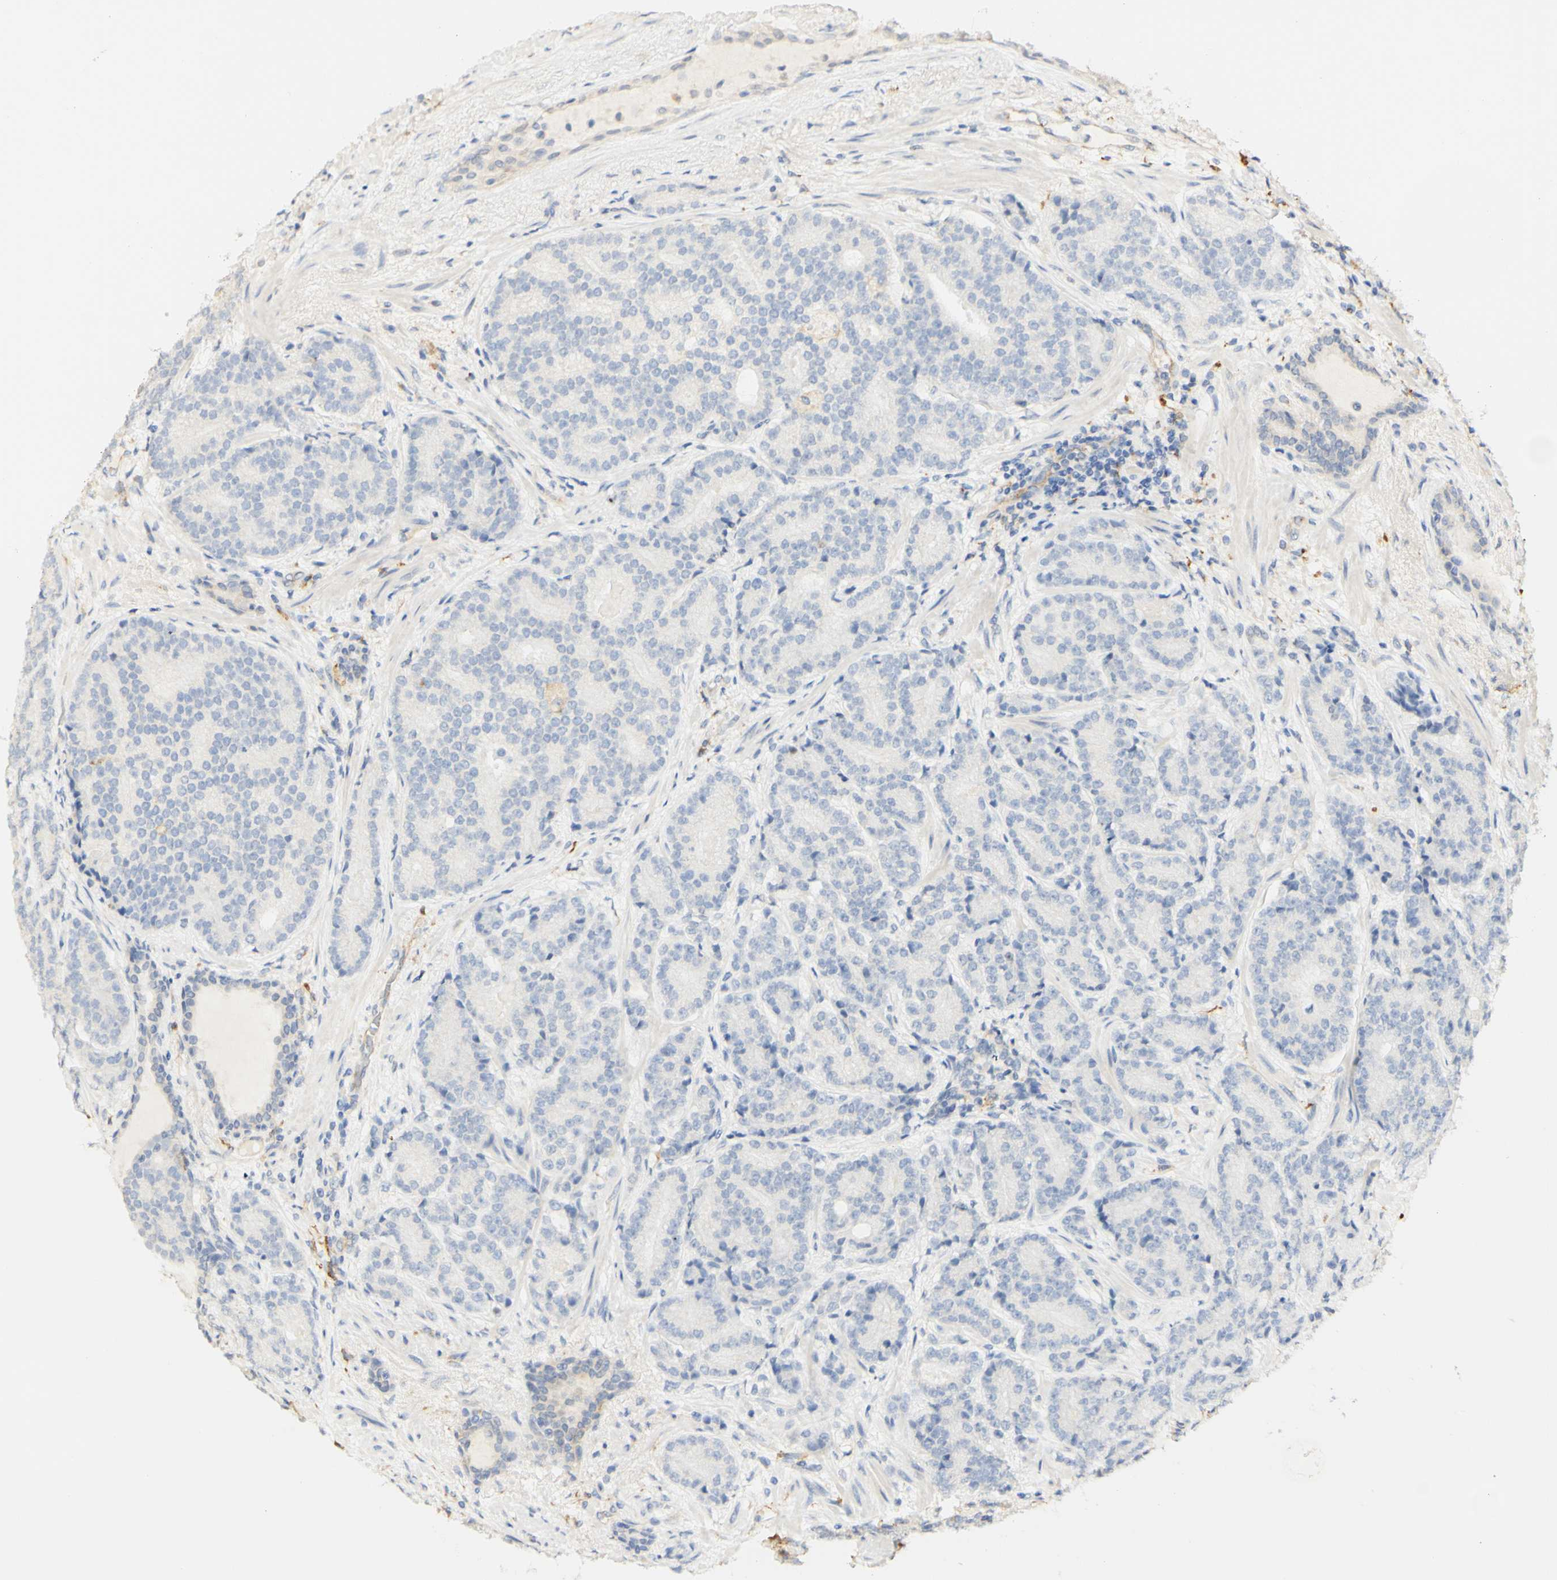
{"staining": {"intensity": "negative", "quantity": "none", "location": "none"}, "tissue": "prostate cancer", "cell_type": "Tumor cells", "image_type": "cancer", "snomed": [{"axis": "morphology", "description": "Adenocarcinoma, High grade"}, {"axis": "topography", "description": "Prostate"}], "caption": "Human high-grade adenocarcinoma (prostate) stained for a protein using immunohistochemistry exhibits no staining in tumor cells.", "gene": "FCGRT", "patient": {"sex": "male", "age": 61}}